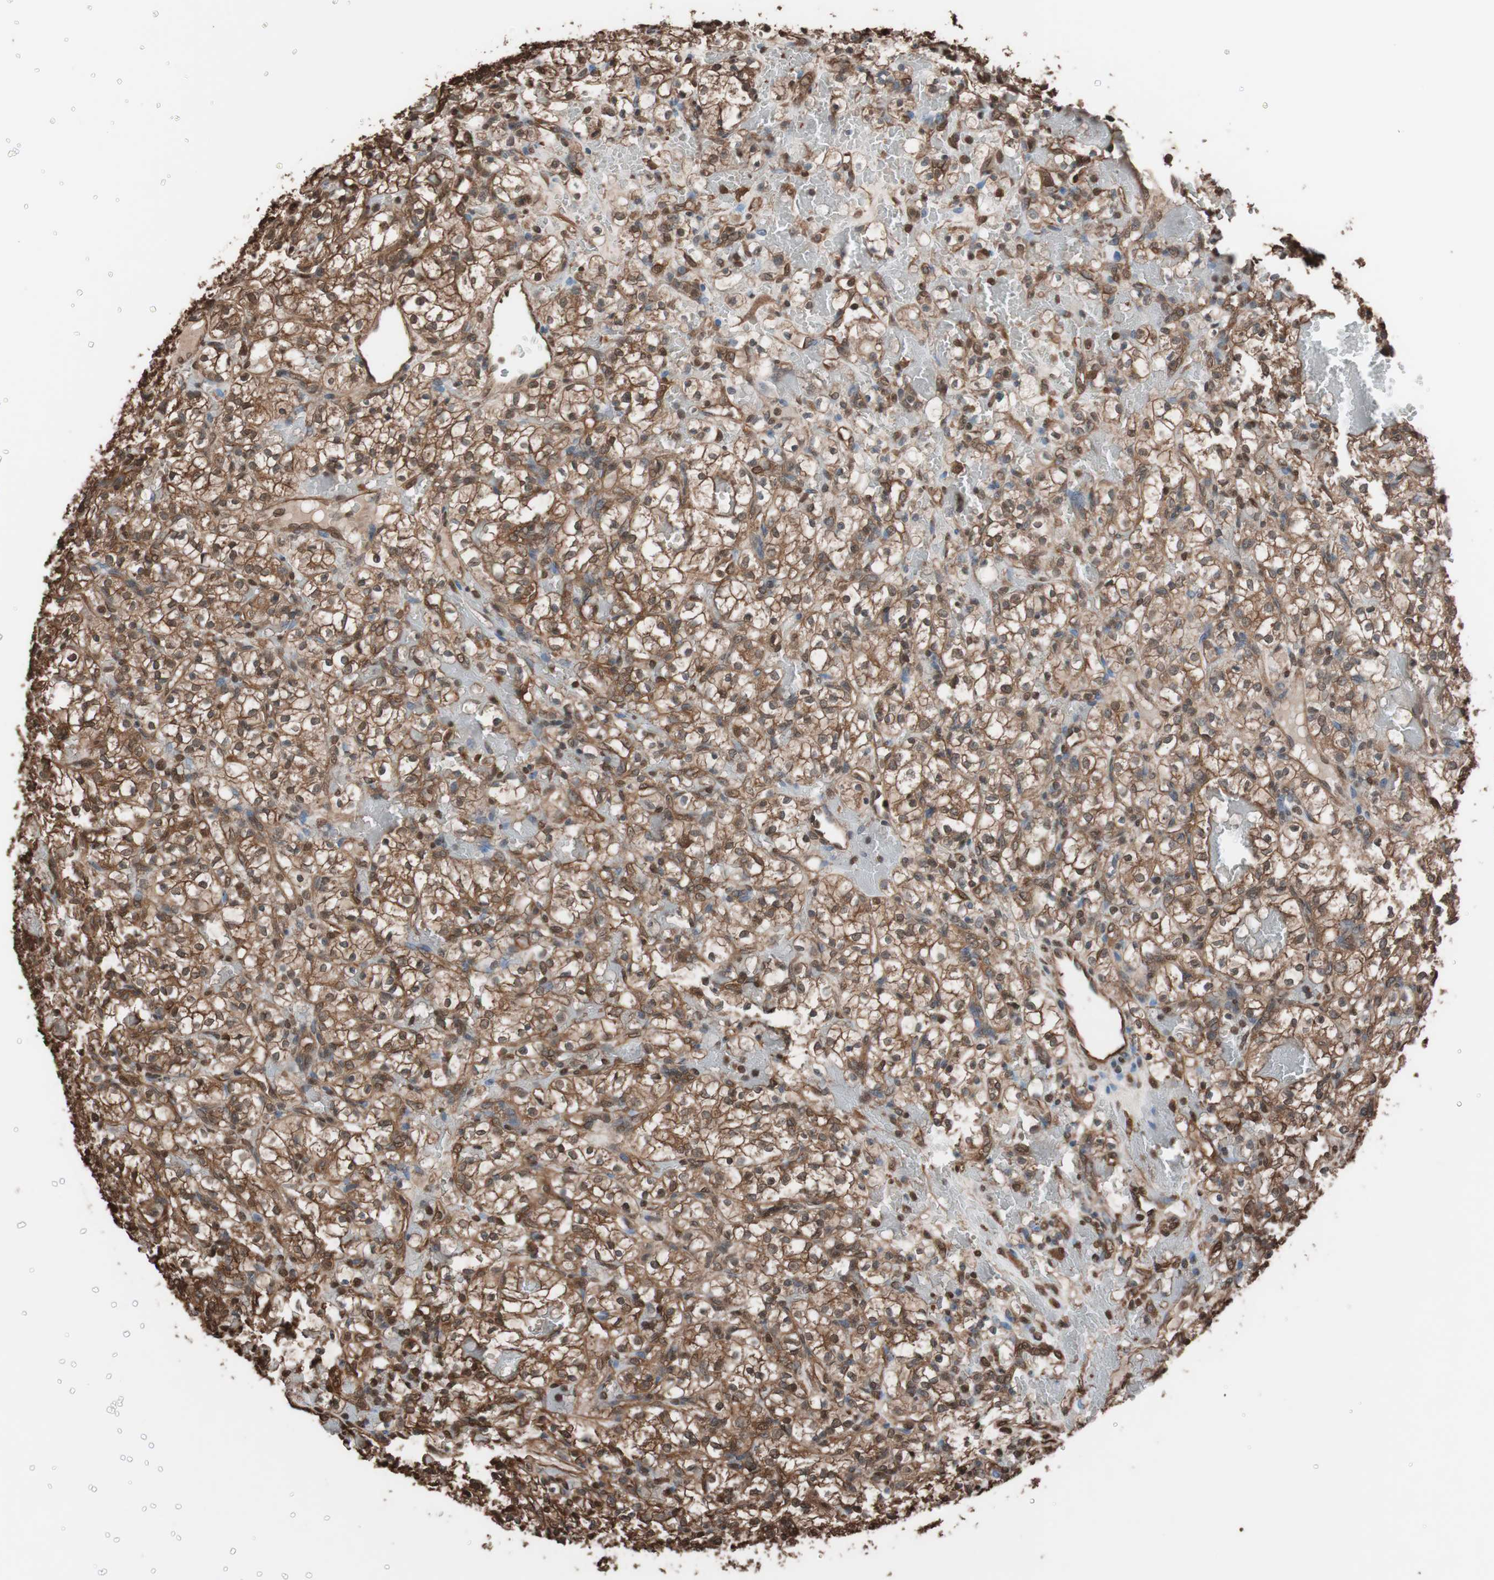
{"staining": {"intensity": "strong", "quantity": ">75%", "location": "cytoplasmic/membranous,nuclear"}, "tissue": "renal cancer", "cell_type": "Tumor cells", "image_type": "cancer", "snomed": [{"axis": "morphology", "description": "Adenocarcinoma, NOS"}, {"axis": "topography", "description": "Kidney"}], "caption": "Strong cytoplasmic/membranous and nuclear protein staining is present in about >75% of tumor cells in renal cancer. The protein of interest is stained brown, and the nuclei are stained in blue (DAB (3,3'-diaminobenzidine) IHC with brightfield microscopy, high magnification).", "gene": "CALM2", "patient": {"sex": "female", "age": 60}}